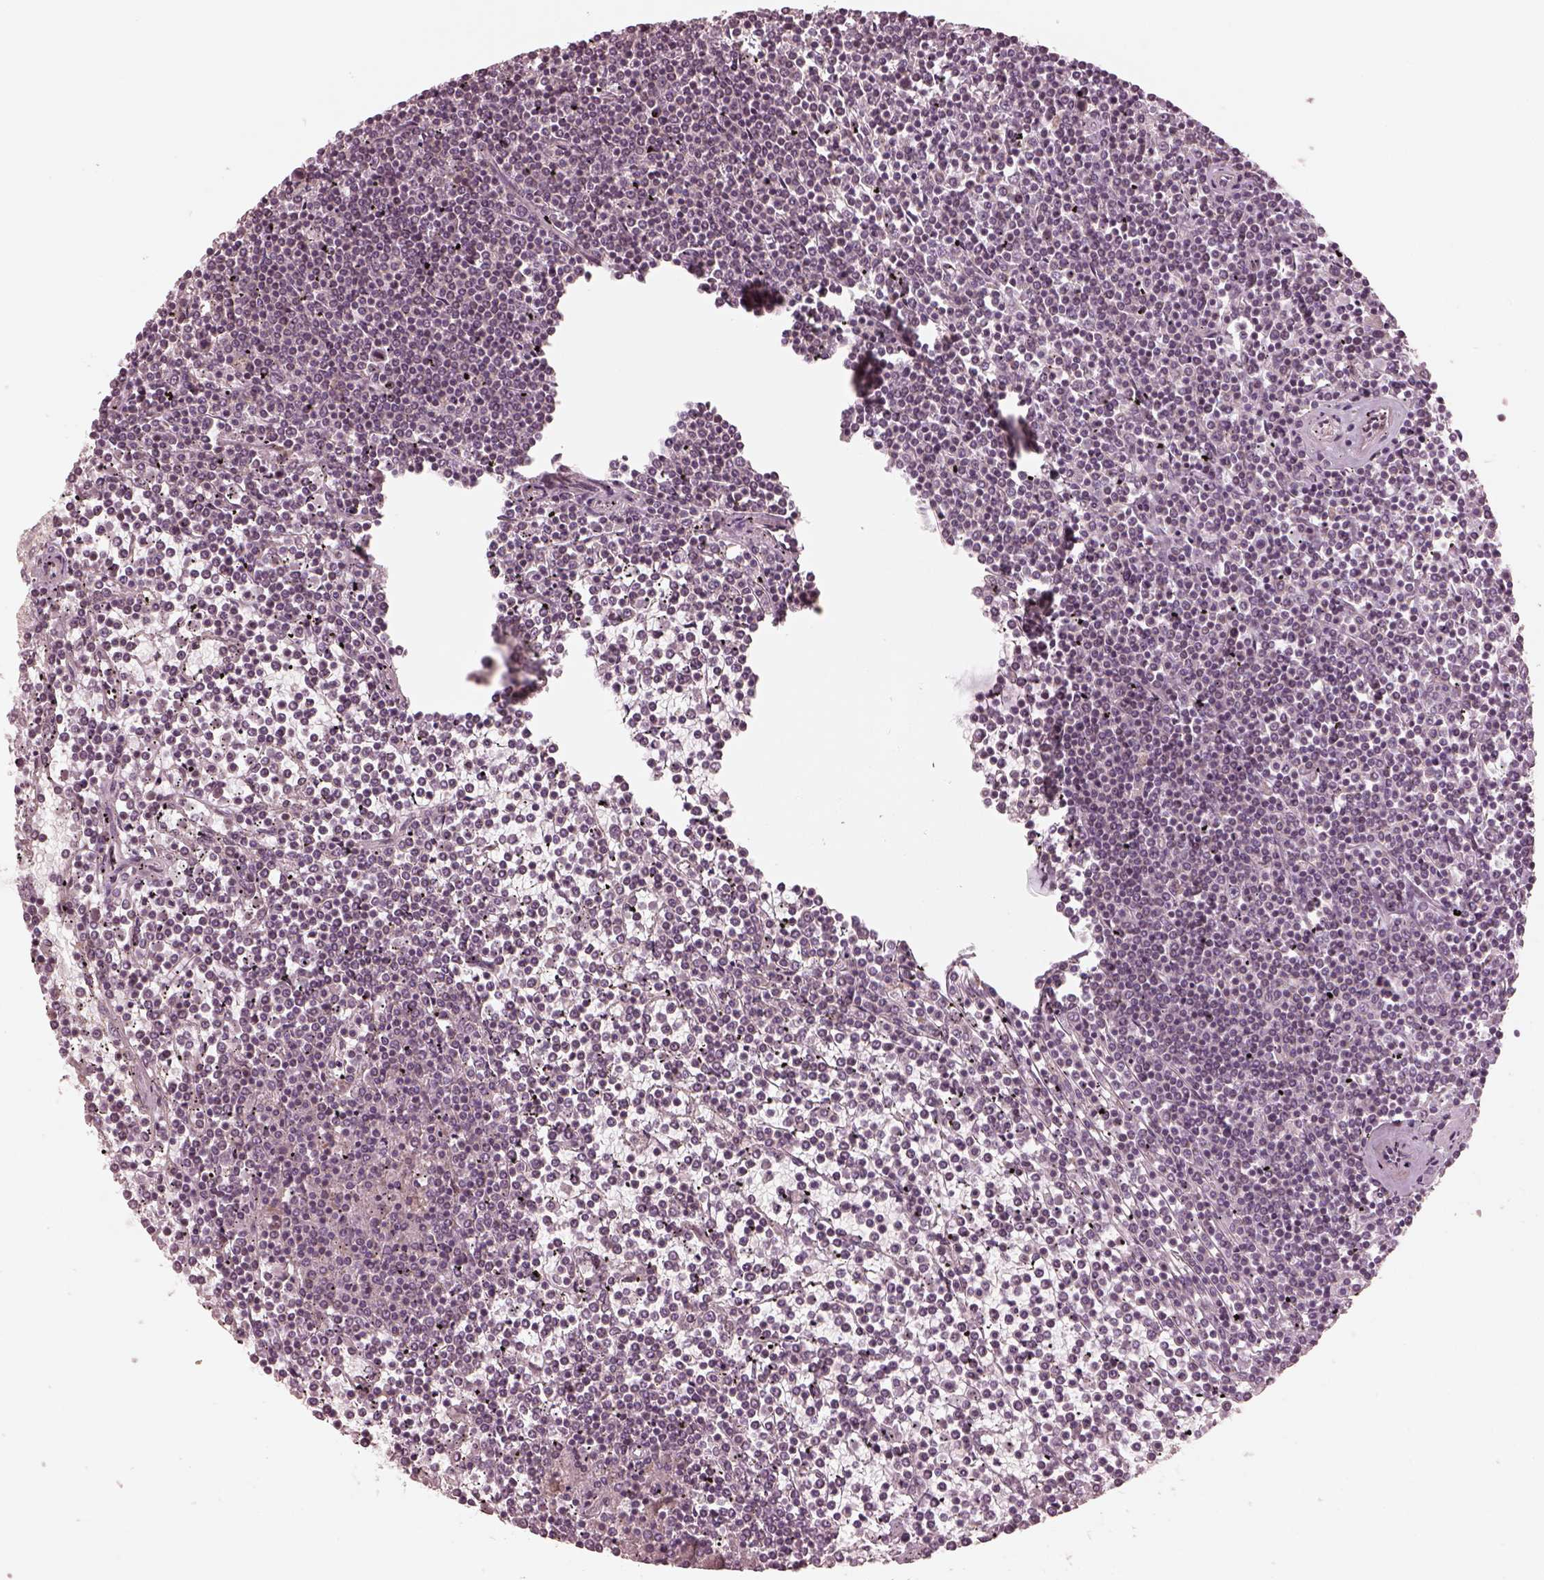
{"staining": {"intensity": "negative", "quantity": "none", "location": "none"}, "tissue": "lymphoma", "cell_type": "Tumor cells", "image_type": "cancer", "snomed": [{"axis": "morphology", "description": "Malignant lymphoma, non-Hodgkin's type, Low grade"}, {"axis": "topography", "description": "Spleen"}], "caption": "DAB (3,3'-diaminobenzidine) immunohistochemical staining of human lymphoma displays no significant expression in tumor cells.", "gene": "IQCB1", "patient": {"sex": "female", "age": 19}}